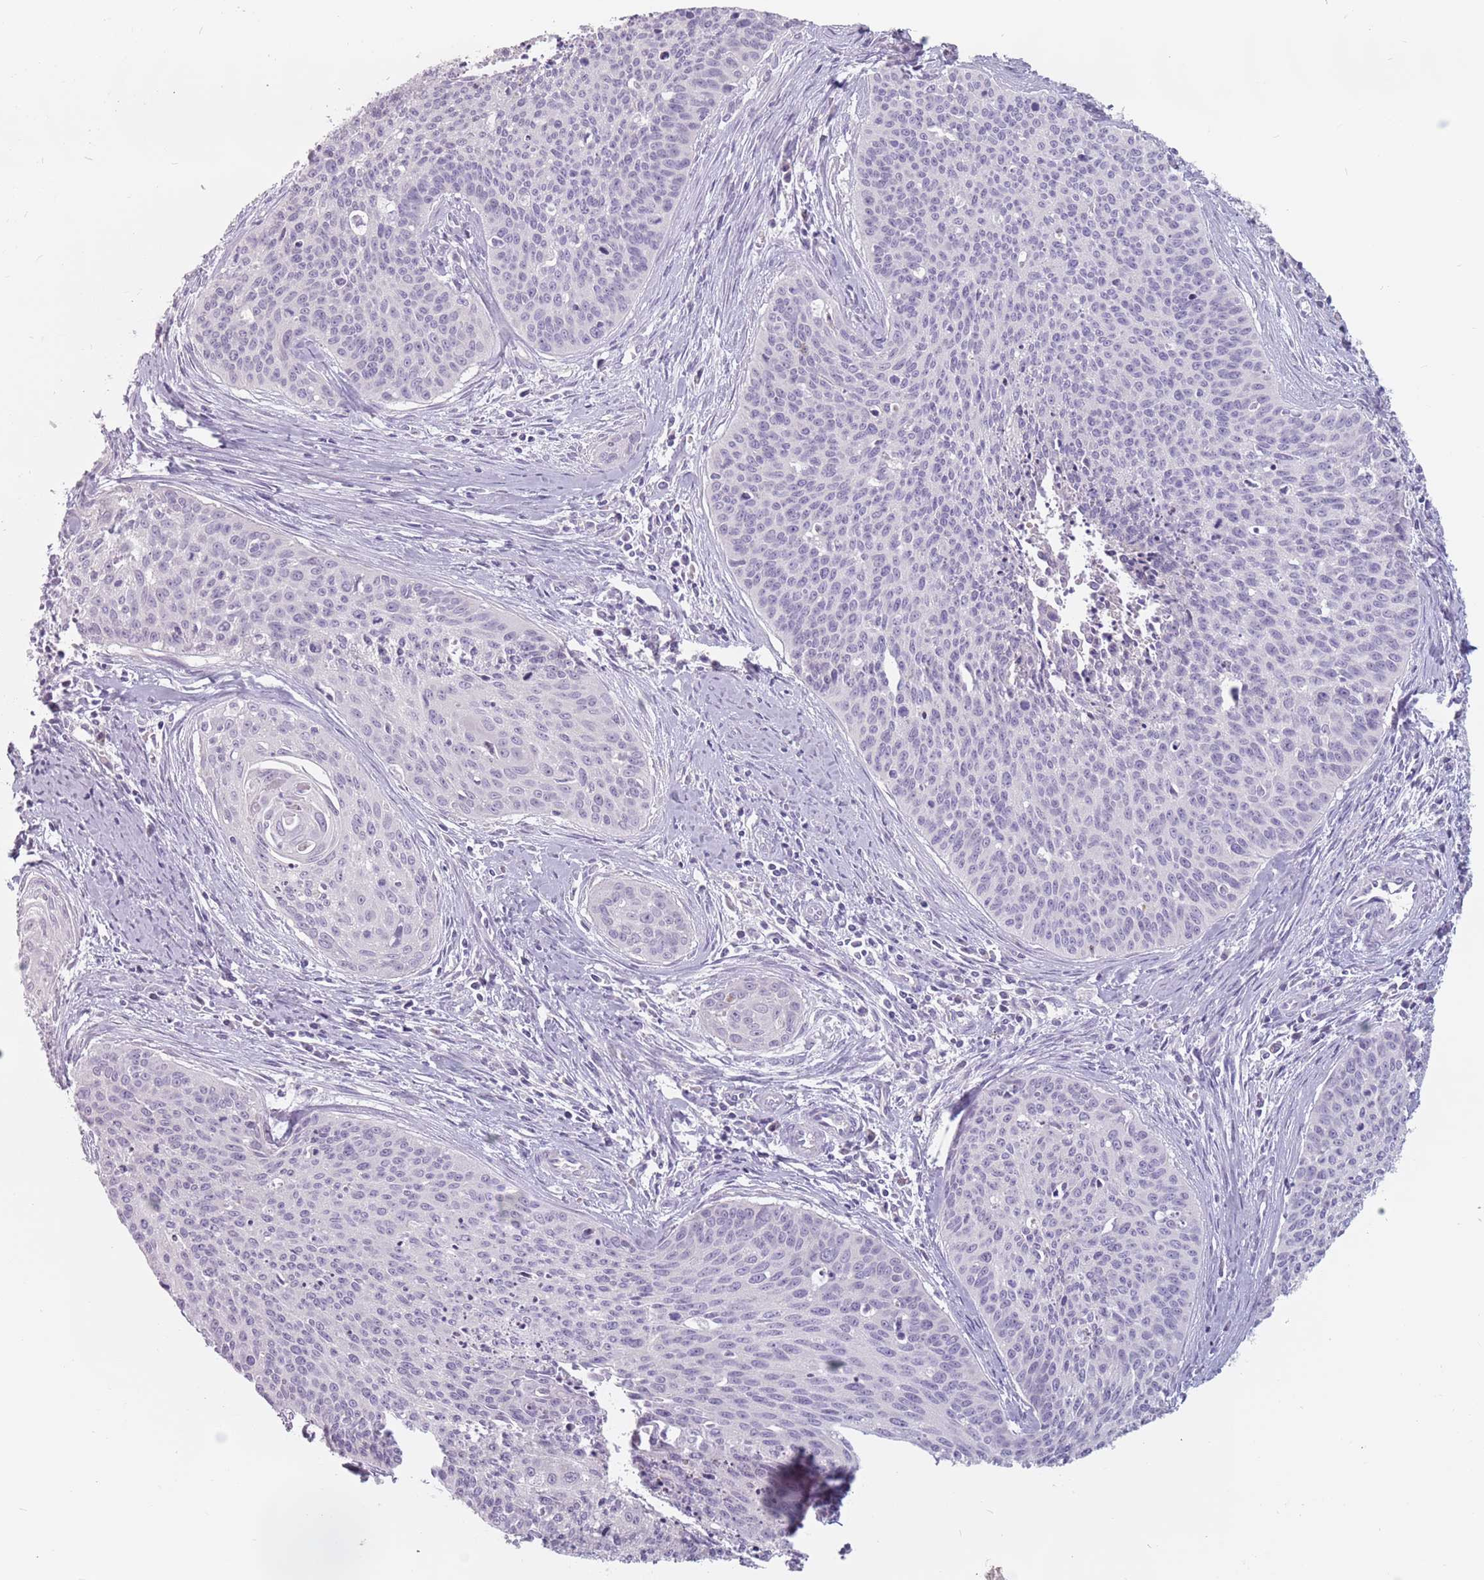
{"staining": {"intensity": "negative", "quantity": "none", "location": "none"}, "tissue": "cervical cancer", "cell_type": "Tumor cells", "image_type": "cancer", "snomed": [{"axis": "morphology", "description": "Squamous cell carcinoma, NOS"}, {"axis": "topography", "description": "Cervix"}], "caption": "This is an immunohistochemistry (IHC) micrograph of human cervical squamous cell carcinoma. There is no expression in tumor cells.", "gene": "CEP19", "patient": {"sex": "female", "age": 55}}